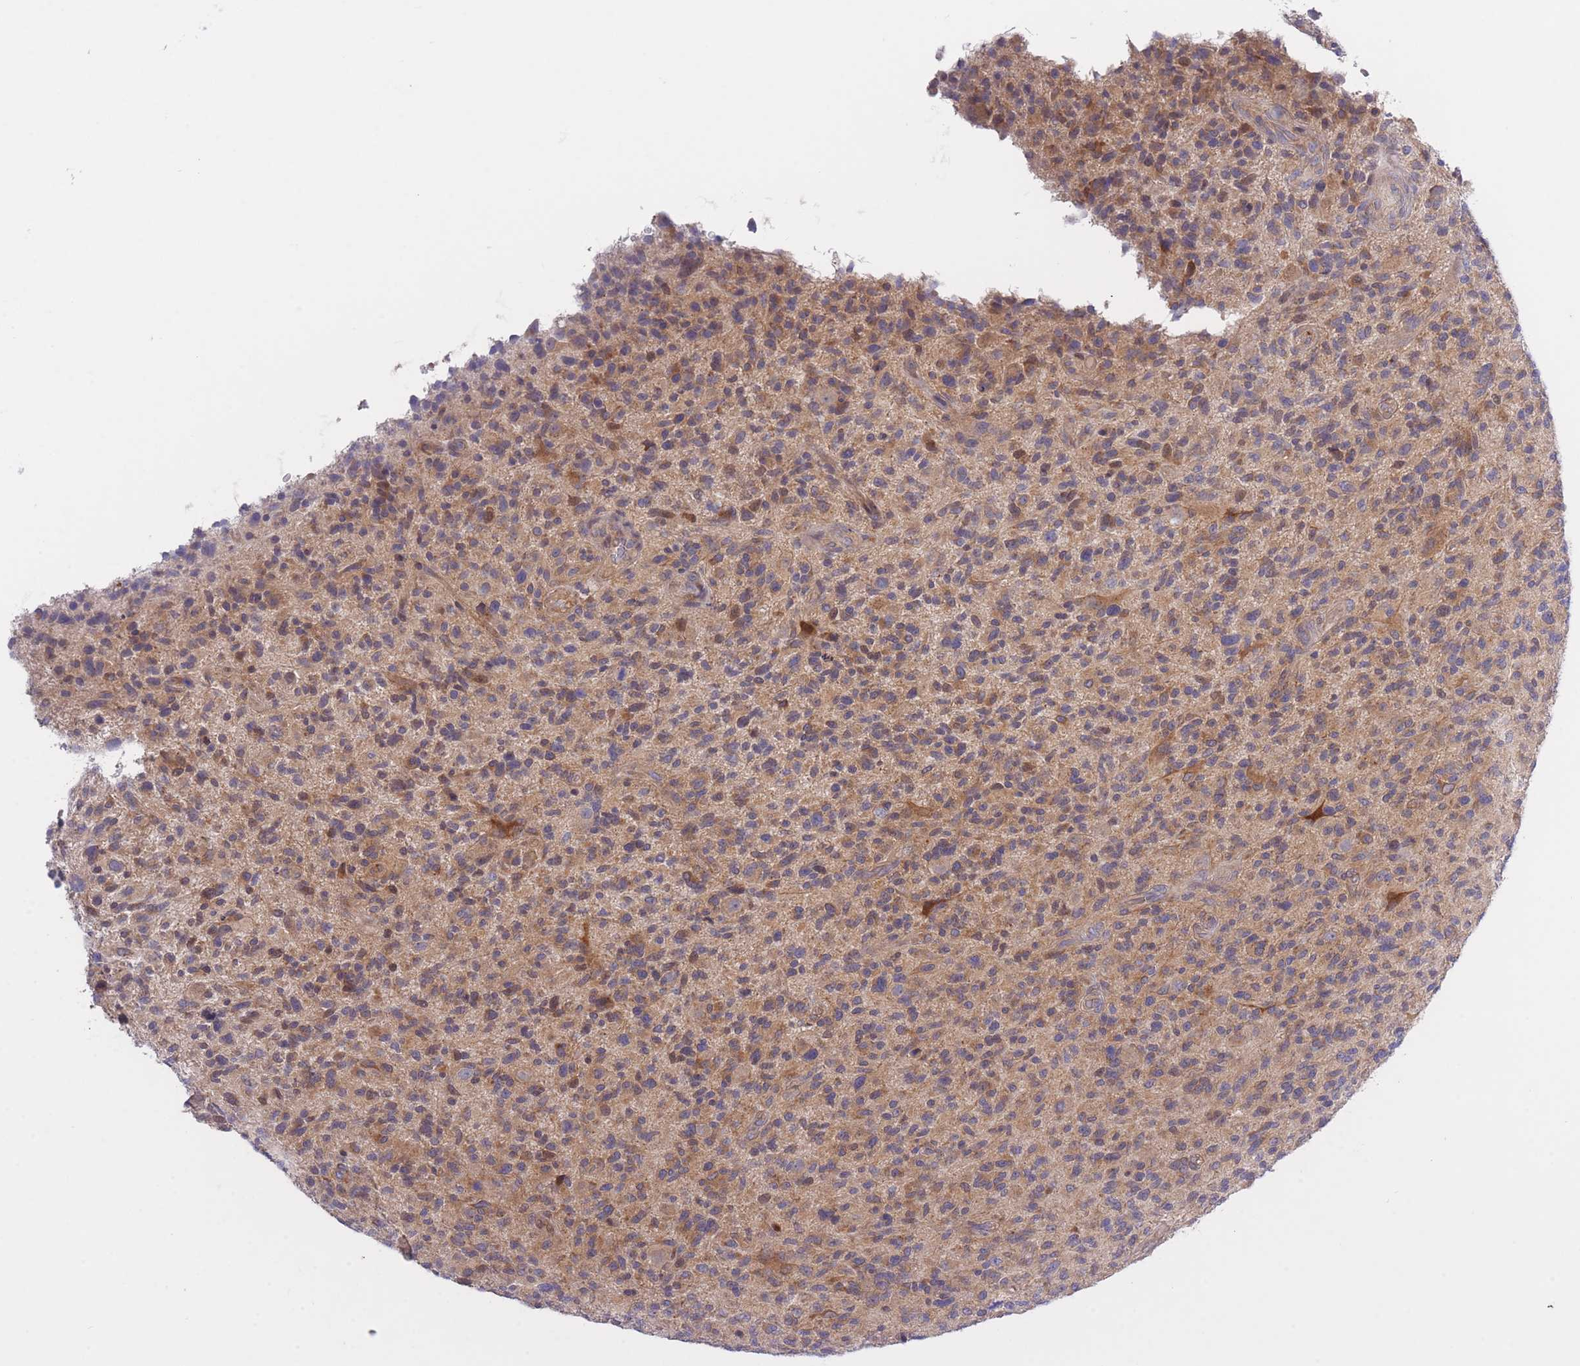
{"staining": {"intensity": "moderate", "quantity": "<25%", "location": "cytoplasmic/membranous"}, "tissue": "glioma", "cell_type": "Tumor cells", "image_type": "cancer", "snomed": [{"axis": "morphology", "description": "Glioma, malignant, High grade"}, {"axis": "topography", "description": "Brain"}], "caption": "DAB (3,3'-diaminobenzidine) immunohistochemical staining of human high-grade glioma (malignant) shows moderate cytoplasmic/membranous protein expression in about <25% of tumor cells. The staining was performed using DAB (3,3'-diaminobenzidine), with brown indicating positive protein expression. Nuclei are stained blue with hematoxylin.", "gene": "CHAC1", "patient": {"sex": "male", "age": 47}}